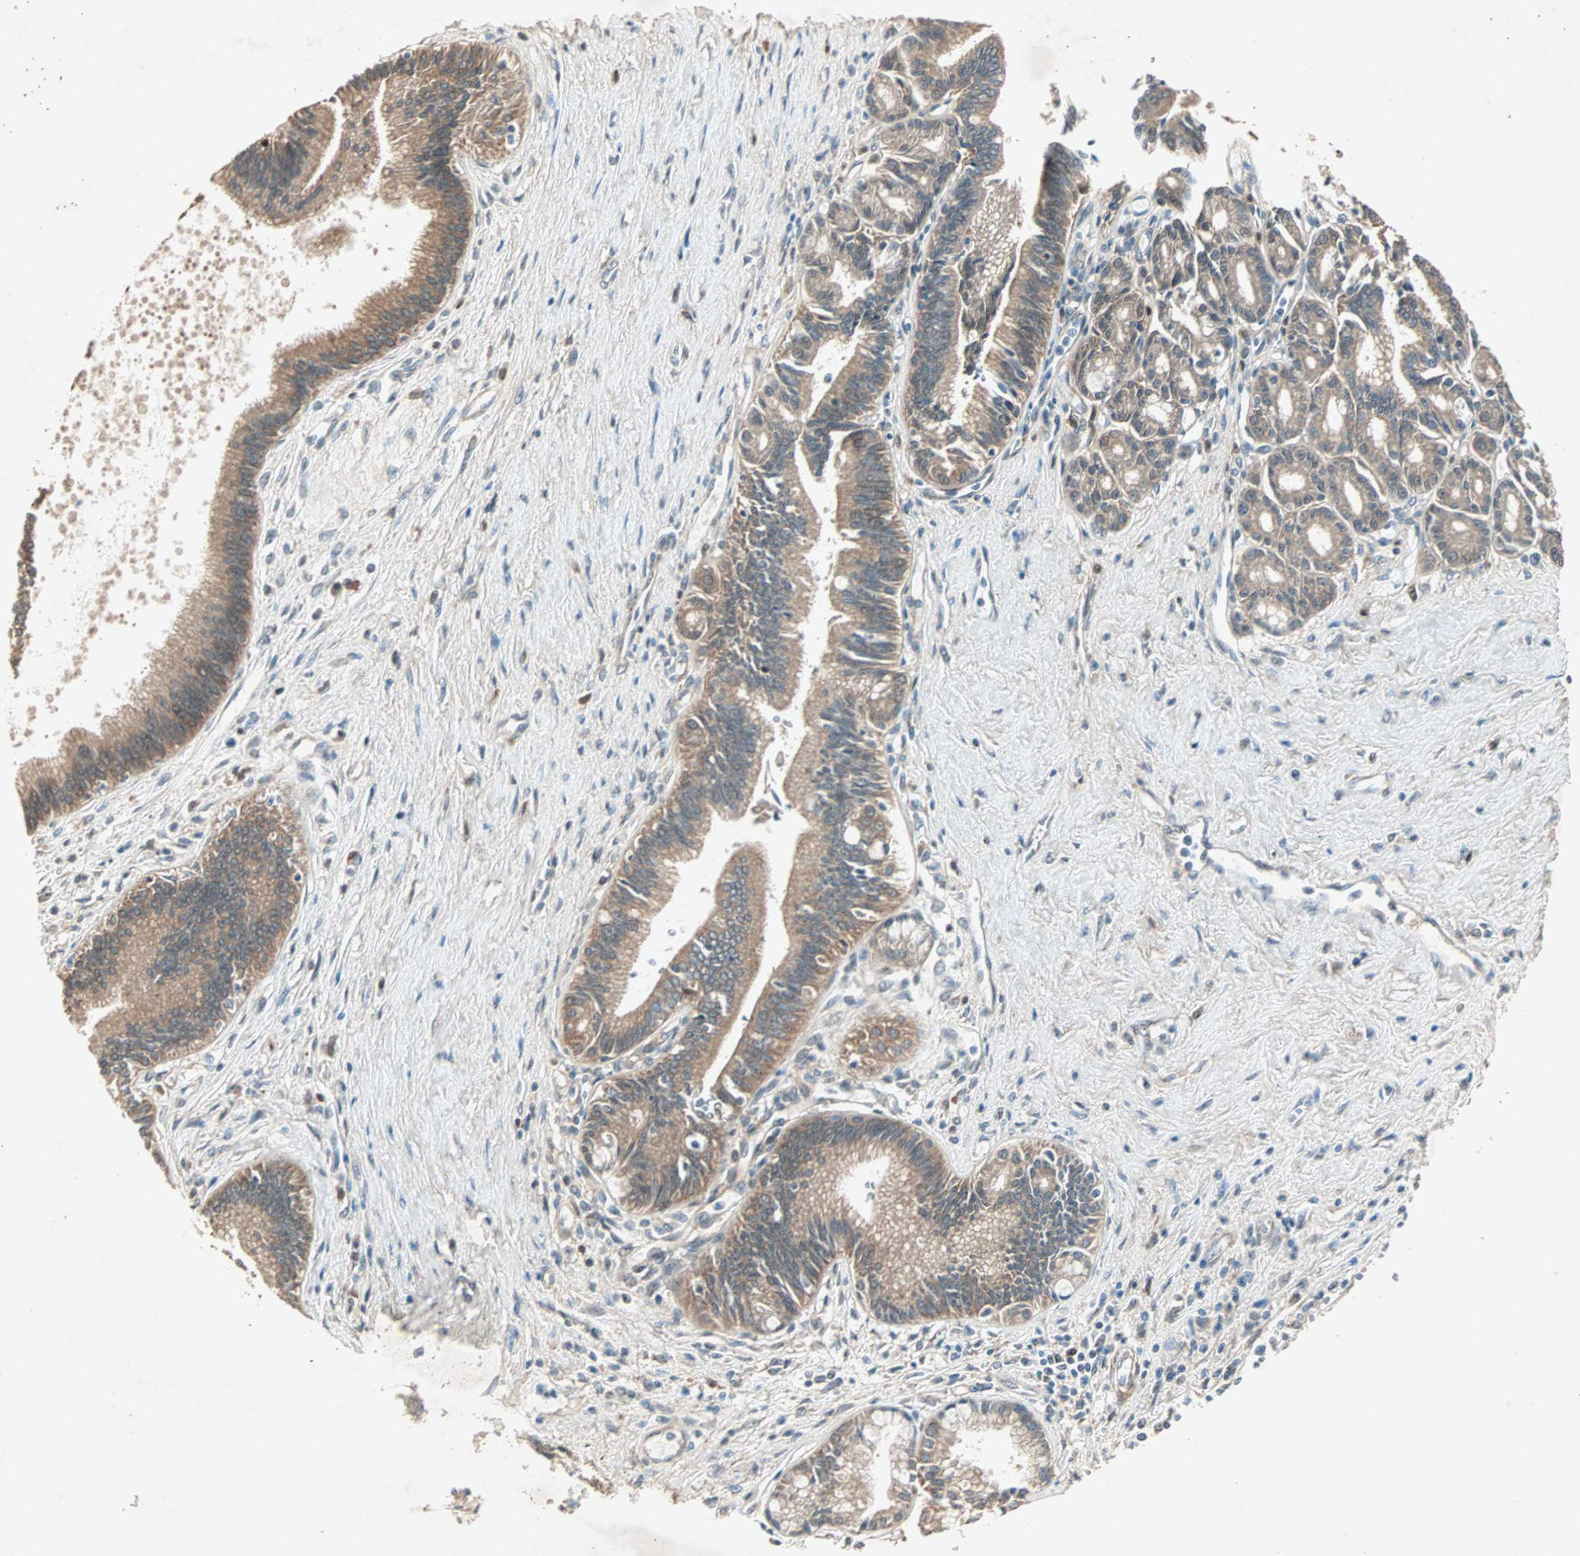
{"staining": {"intensity": "moderate", "quantity": ">75%", "location": "cytoplasmic/membranous"}, "tissue": "pancreatic cancer", "cell_type": "Tumor cells", "image_type": "cancer", "snomed": [{"axis": "morphology", "description": "Adenocarcinoma, NOS"}, {"axis": "topography", "description": "Pancreas"}], "caption": "There is medium levels of moderate cytoplasmic/membranous expression in tumor cells of pancreatic cancer (adenocarcinoma), as demonstrated by immunohistochemical staining (brown color).", "gene": "SDSL", "patient": {"sex": "male", "age": 59}}